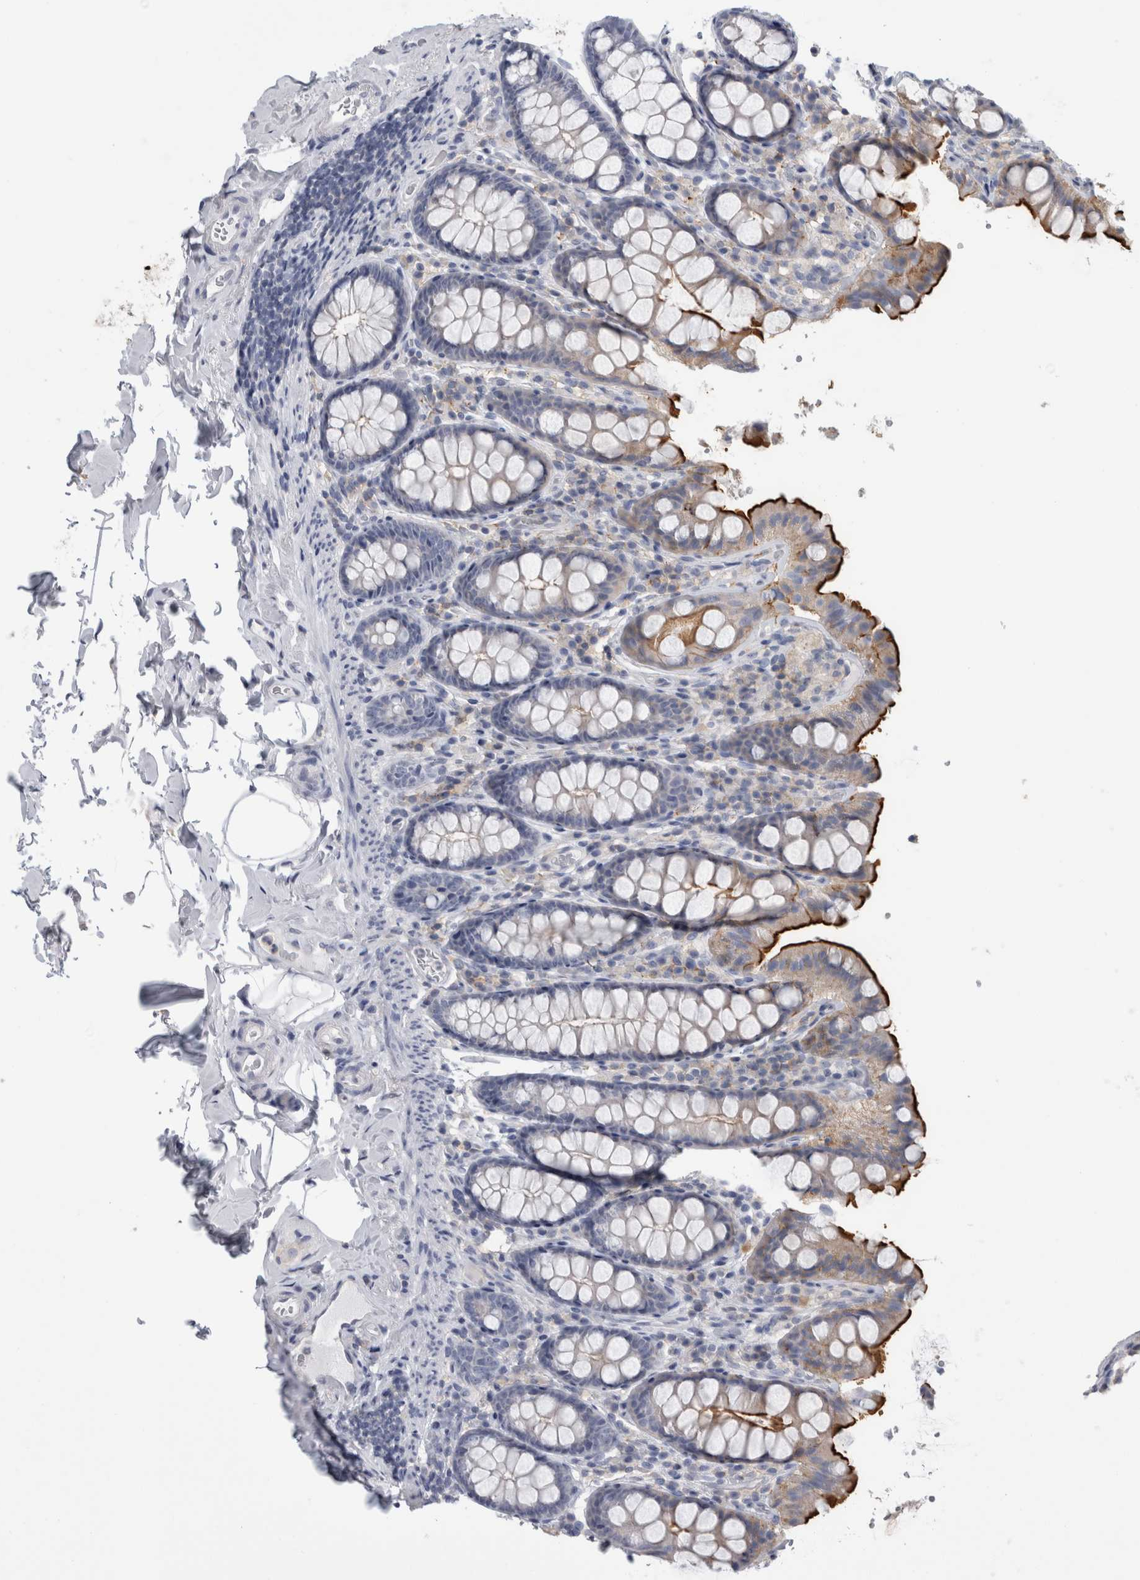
{"staining": {"intensity": "negative", "quantity": "none", "location": "none"}, "tissue": "colon", "cell_type": "Endothelial cells", "image_type": "normal", "snomed": [{"axis": "morphology", "description": "Normal tissue, NOS"}, {"axis": "topography", "description": "Colon"}, {"axis": "topography", "description": "Peripheral nerve tissue"}], "caption": "DAB (3,3'-diaminobenzidine) immunohistochemical staining of normal colon demonstrates no significant expression in endothelial cells. (IHC, brightfield microscopy, high magnification).", "gene": "ANKFY1", "patient": {"sex": "female", "age": 61}}